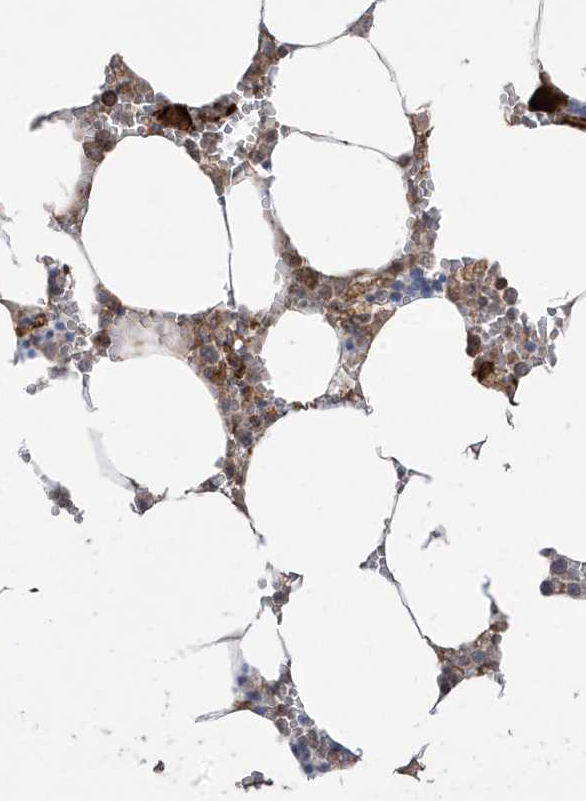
{"staining": {"intensity": "strong", "quantity": "<25%", "location": "cytoplasmic/membranous"}, "tissue": "bone marrow", "cell_type": "Hematopoietic cells", "image_type": "normal", "snomed": [{"axis": "morphology", "description": "Normal tissue, NOS"}, {"axis": "topography", "description": "Bone marrow"}], "caption": "High-power microscopy captured an immunohistochemistry image of benign bone marrow, revealing strong cytoplasmic/membranous staining in approximately <25% of hematopoietic cells.", "gene": "CETN3", "patient": {"sex": "male", "age": 70}}